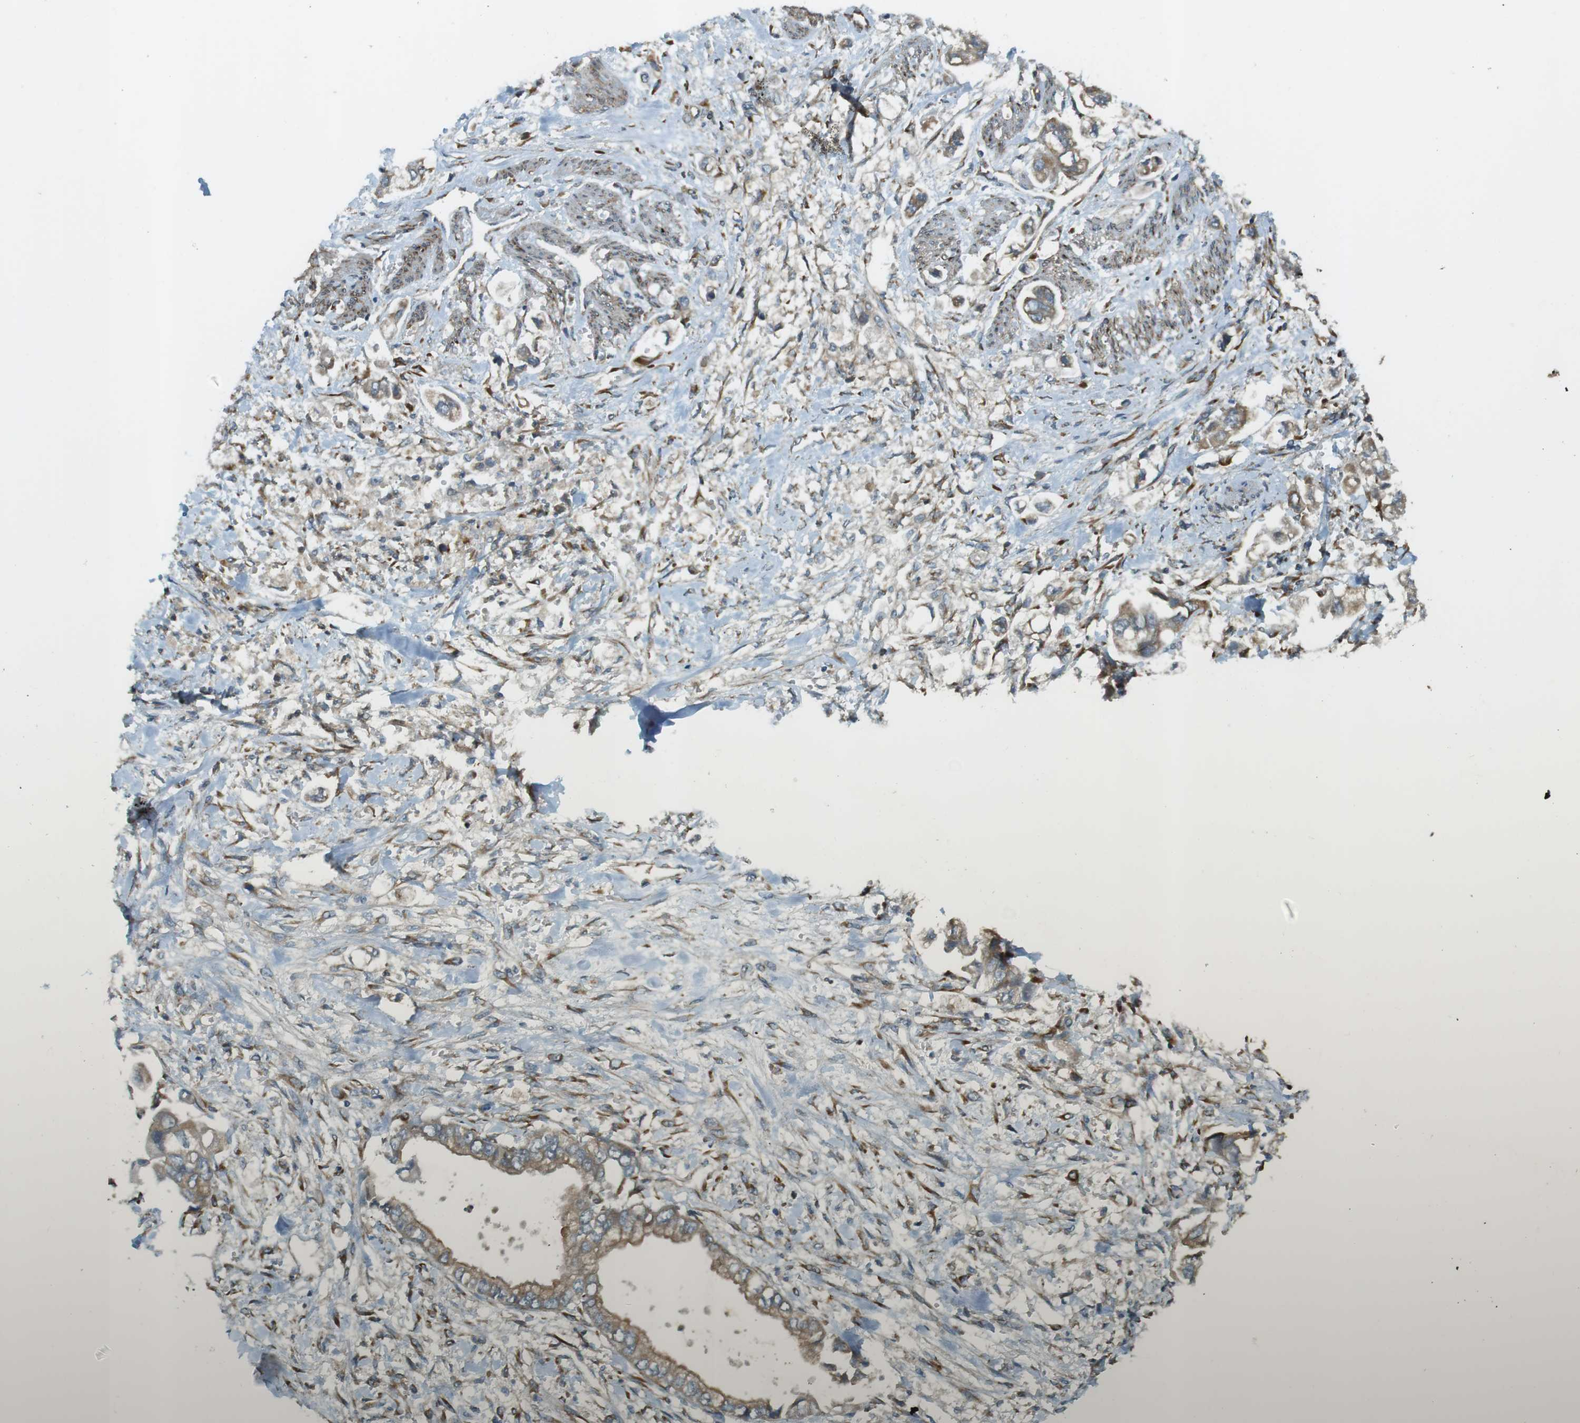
{"staining": {"intensity": "moderate", "quantity": "25%-75%", "location": "cytoplasmic/membranous"}, "tissue": "stomach cancer", "cell_type": "Tumor cells", "image_type": "cancer", "snomed": [{"axis": "morphology", "description": "Adenocarcinoma, NOS"}, {"axis": "topography", "description": "Stomach"}], "caption": "Immunohistochemistry photomicrograph of human stomach adenocarcinoma stained for a protein (brown), which demonstrates medium levels of moderate cytoplasmic/membranous positivity in approximately 25%-75% of tumor cells.", "gene": "SLC41A1", "patient": {"sex": "male", "age": 62}}